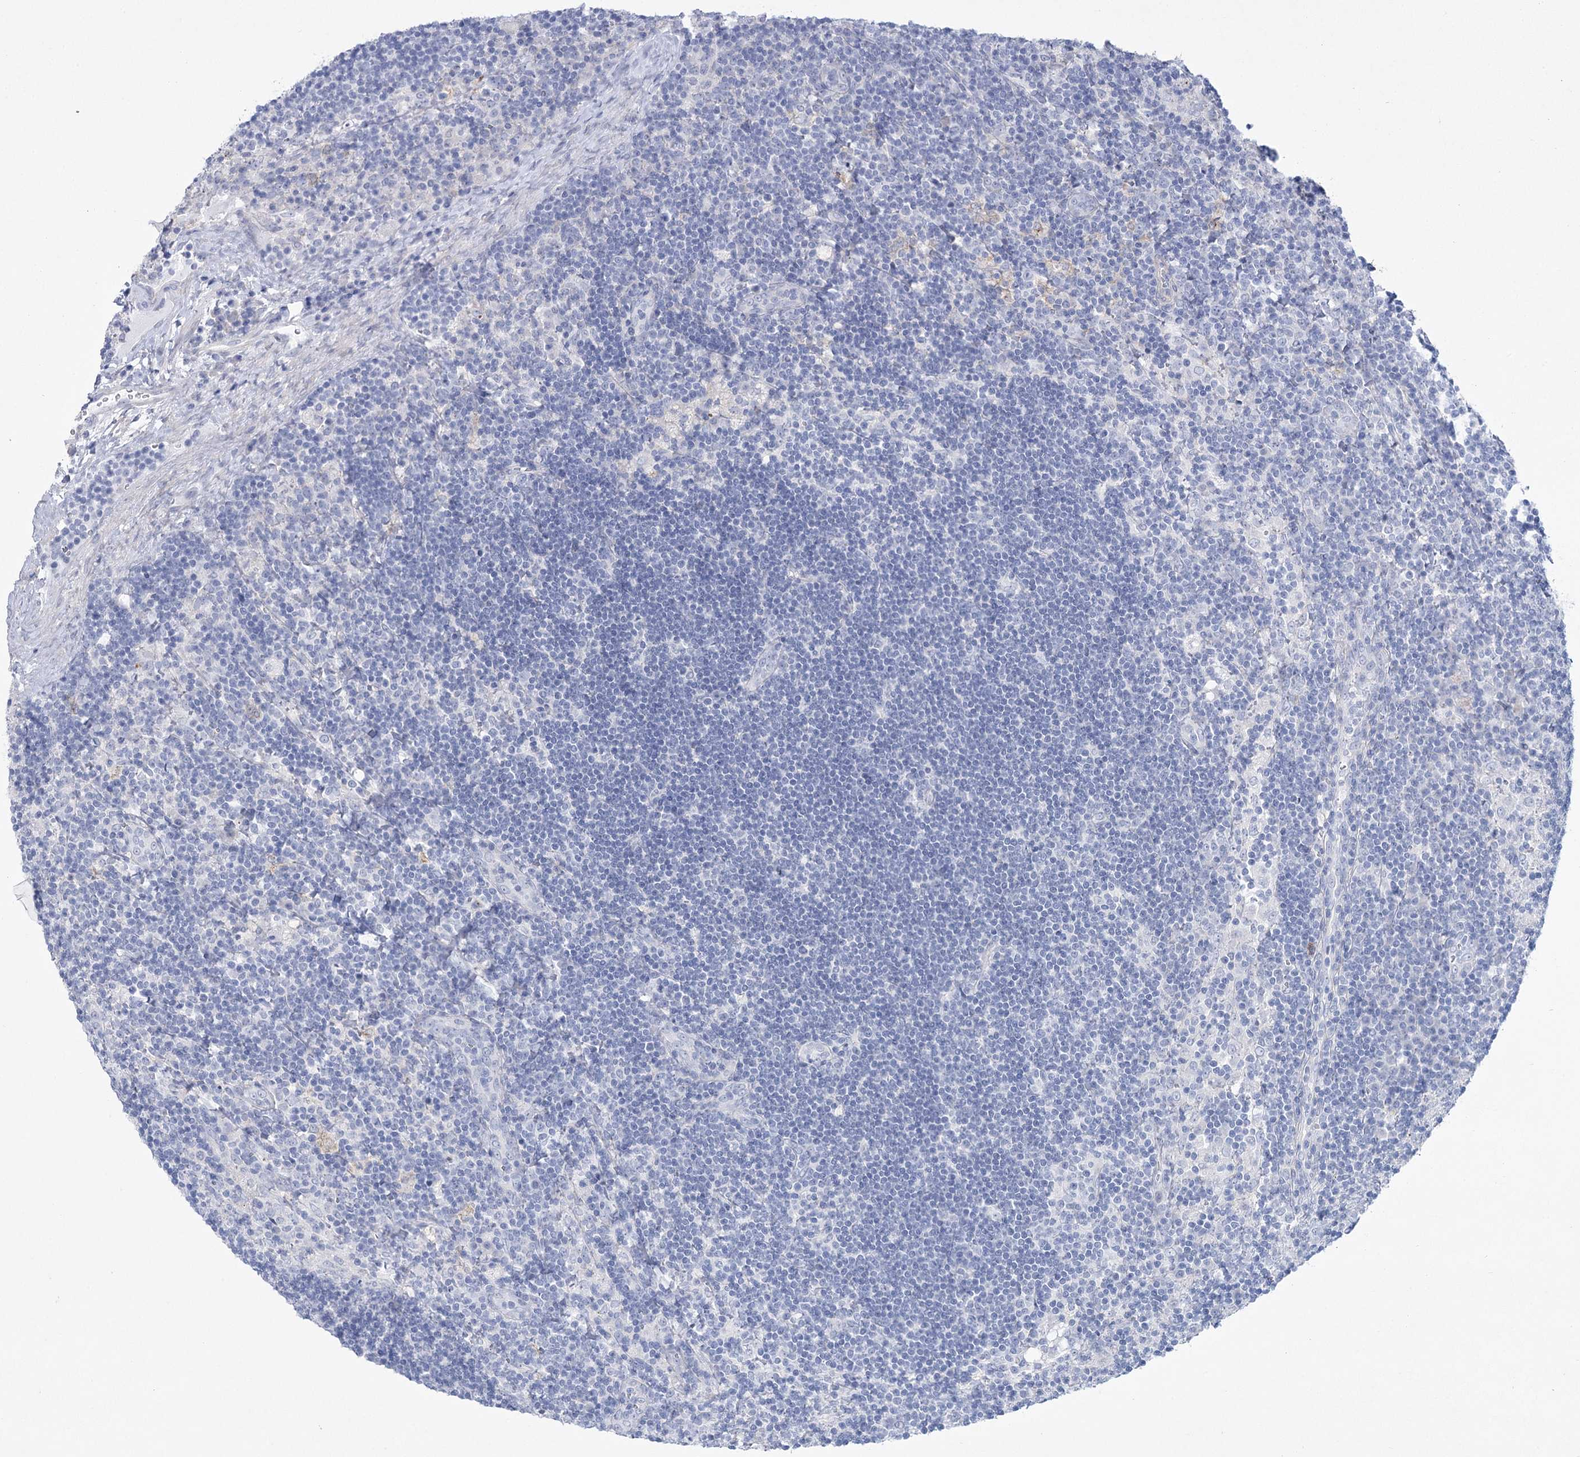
{"staining": {"intensity": "negative", "quantity": "none", "location": "none"}, "tissue": "lymph node", "cell_type": "Germinal center cells", "image_type": "normal", "snomed": [{"axis": "morphology", "description": "Normal tissue, NOS"}, {"axis": "topography", "description": "Lymph node"}], "caption": "A photomicrograph of lymph node stained for a protein reveals no brown staining in germinal center cells. (DAB (3,3'-diaminobenzidine) immunohistochemistry (IHC) with hematoxylin counter stain).", "gene": "CCDC88A", "patient": {"sex": "male", "age": 24}}